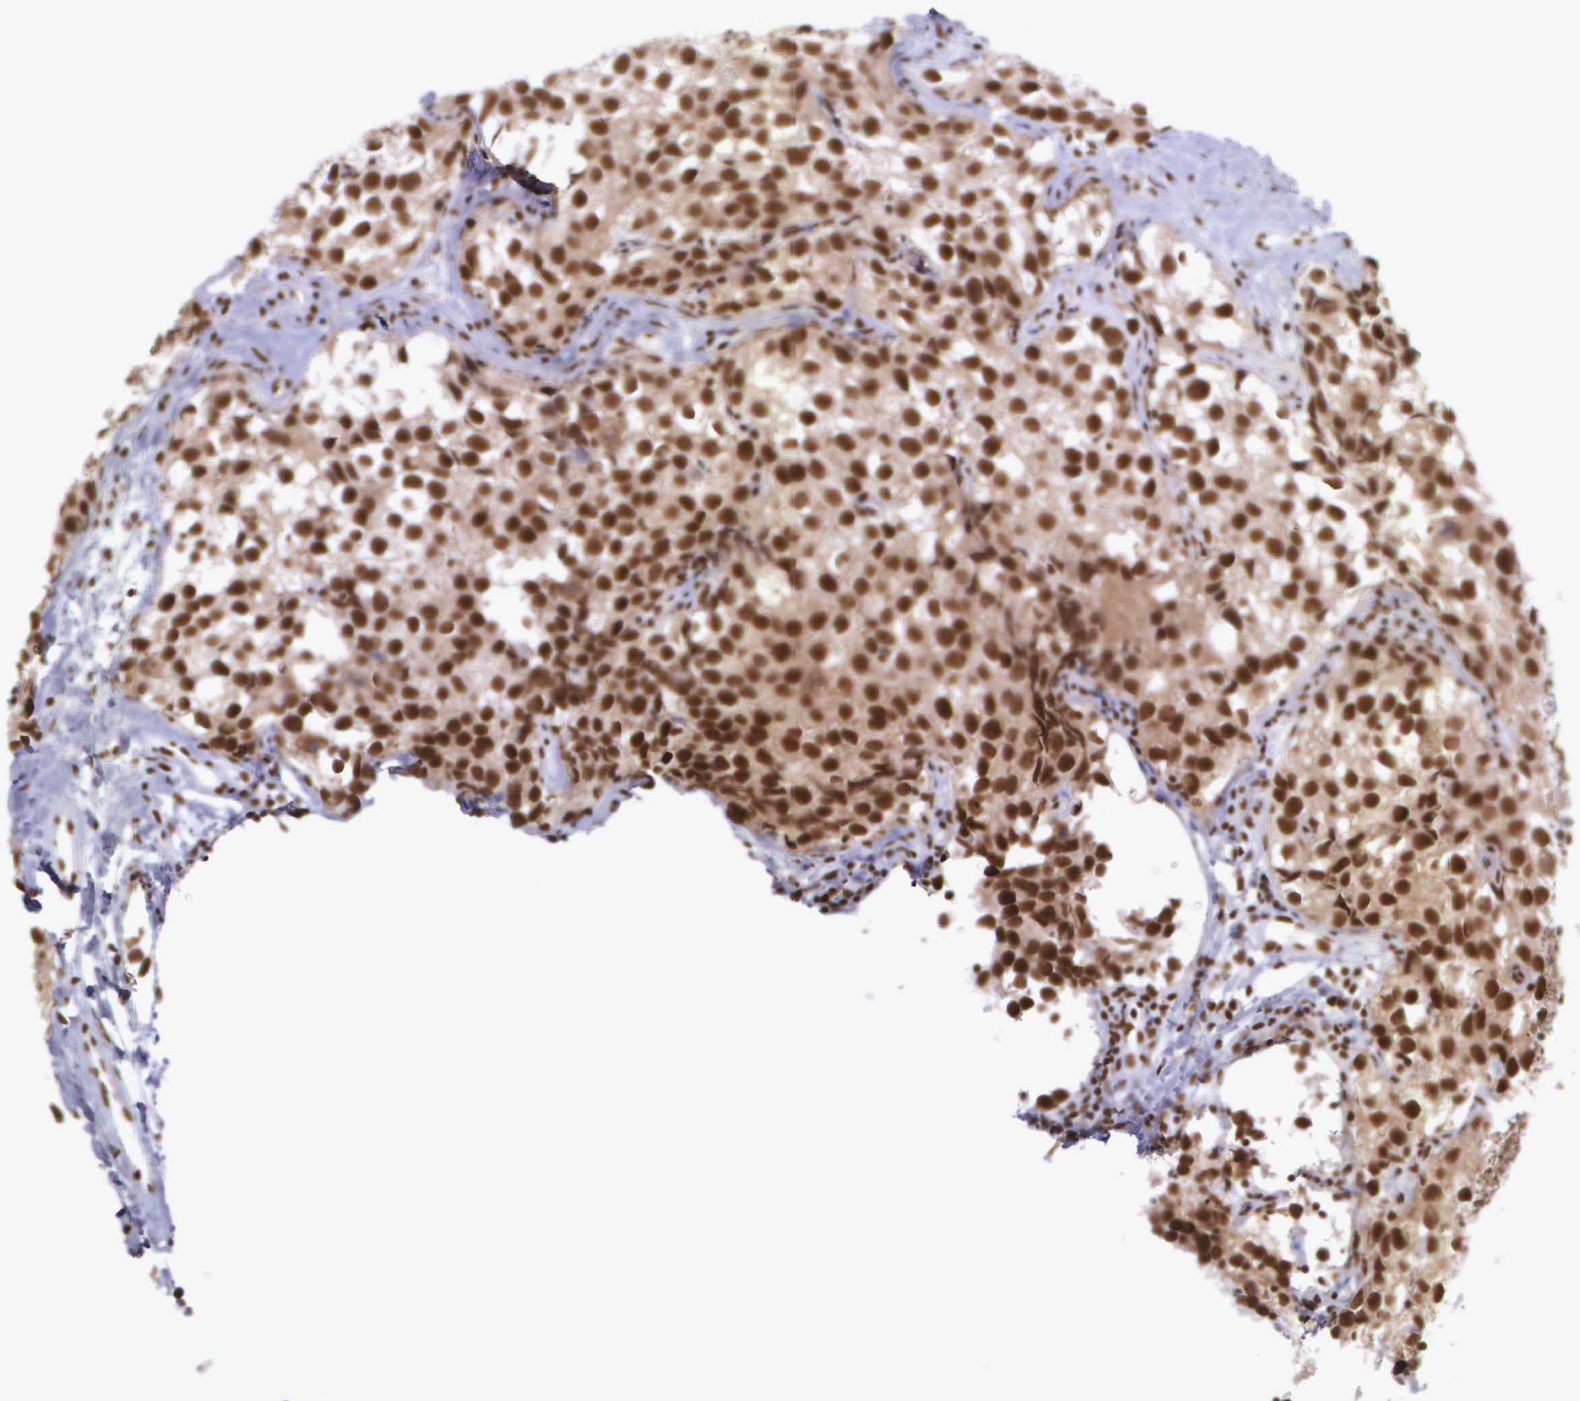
{"staining": {"intensity": "strong", "quantity": ">75%", "location": "nuclear"}, "tissue": "testis cancer", "cell_type": "Tumor cells", "image_type": "cancer", "snomed": [{"axis": "morphology", "description": "Seminoma, NOS"}, {"axis": "topography", "description": "Testis"}], "caption": "High-power microscopy captured an IHC histopathology image of testis cancer (seminoma), revealing strong nuclear staining in approximately >75% of tumor cells.", "gene": "POLR2F", "patient": {"sex": "male", "age": 39}}